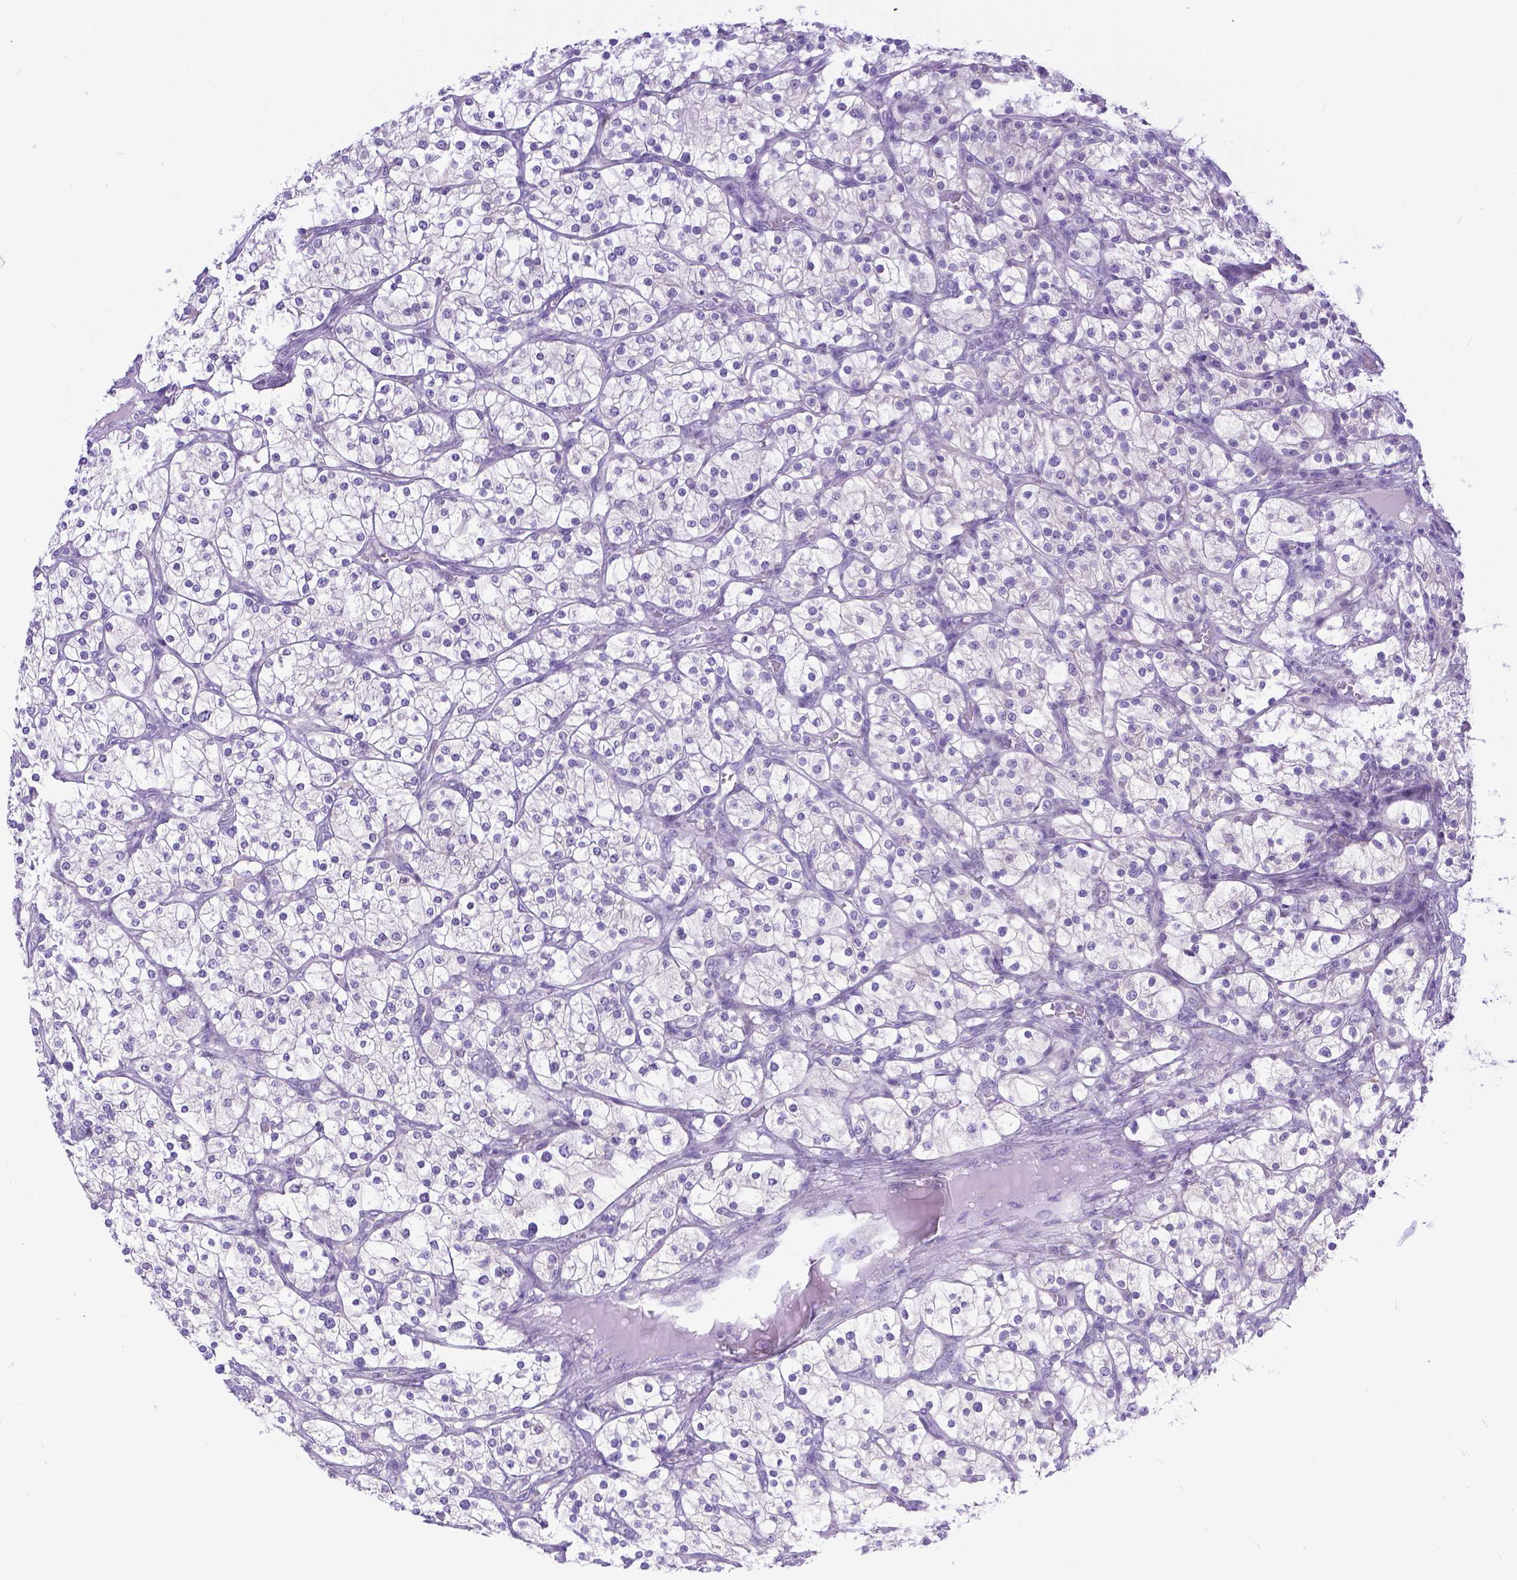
{"staining": {"intensity": "negative", "quantity": "none", "location": "none"}, "tissue": "renal cancer", "cell_type": "Tumor cells", "image_type": "cancer", "snomed": [{"axis": "morphology", "description": "Adenocarcinoma, NOS"}, {"axis": "topography", "description": "Kidney"}], "caption": "Tumor cells are negative for brown protein staining in renal cancer. The staining is performed using DAB (3,3'-diaminobenzidine) brown chromogen with nuclei counter-stained in using hematoxylin.", "gene": "TTLL6", "patient": {"sex": "male", "age": 80}}